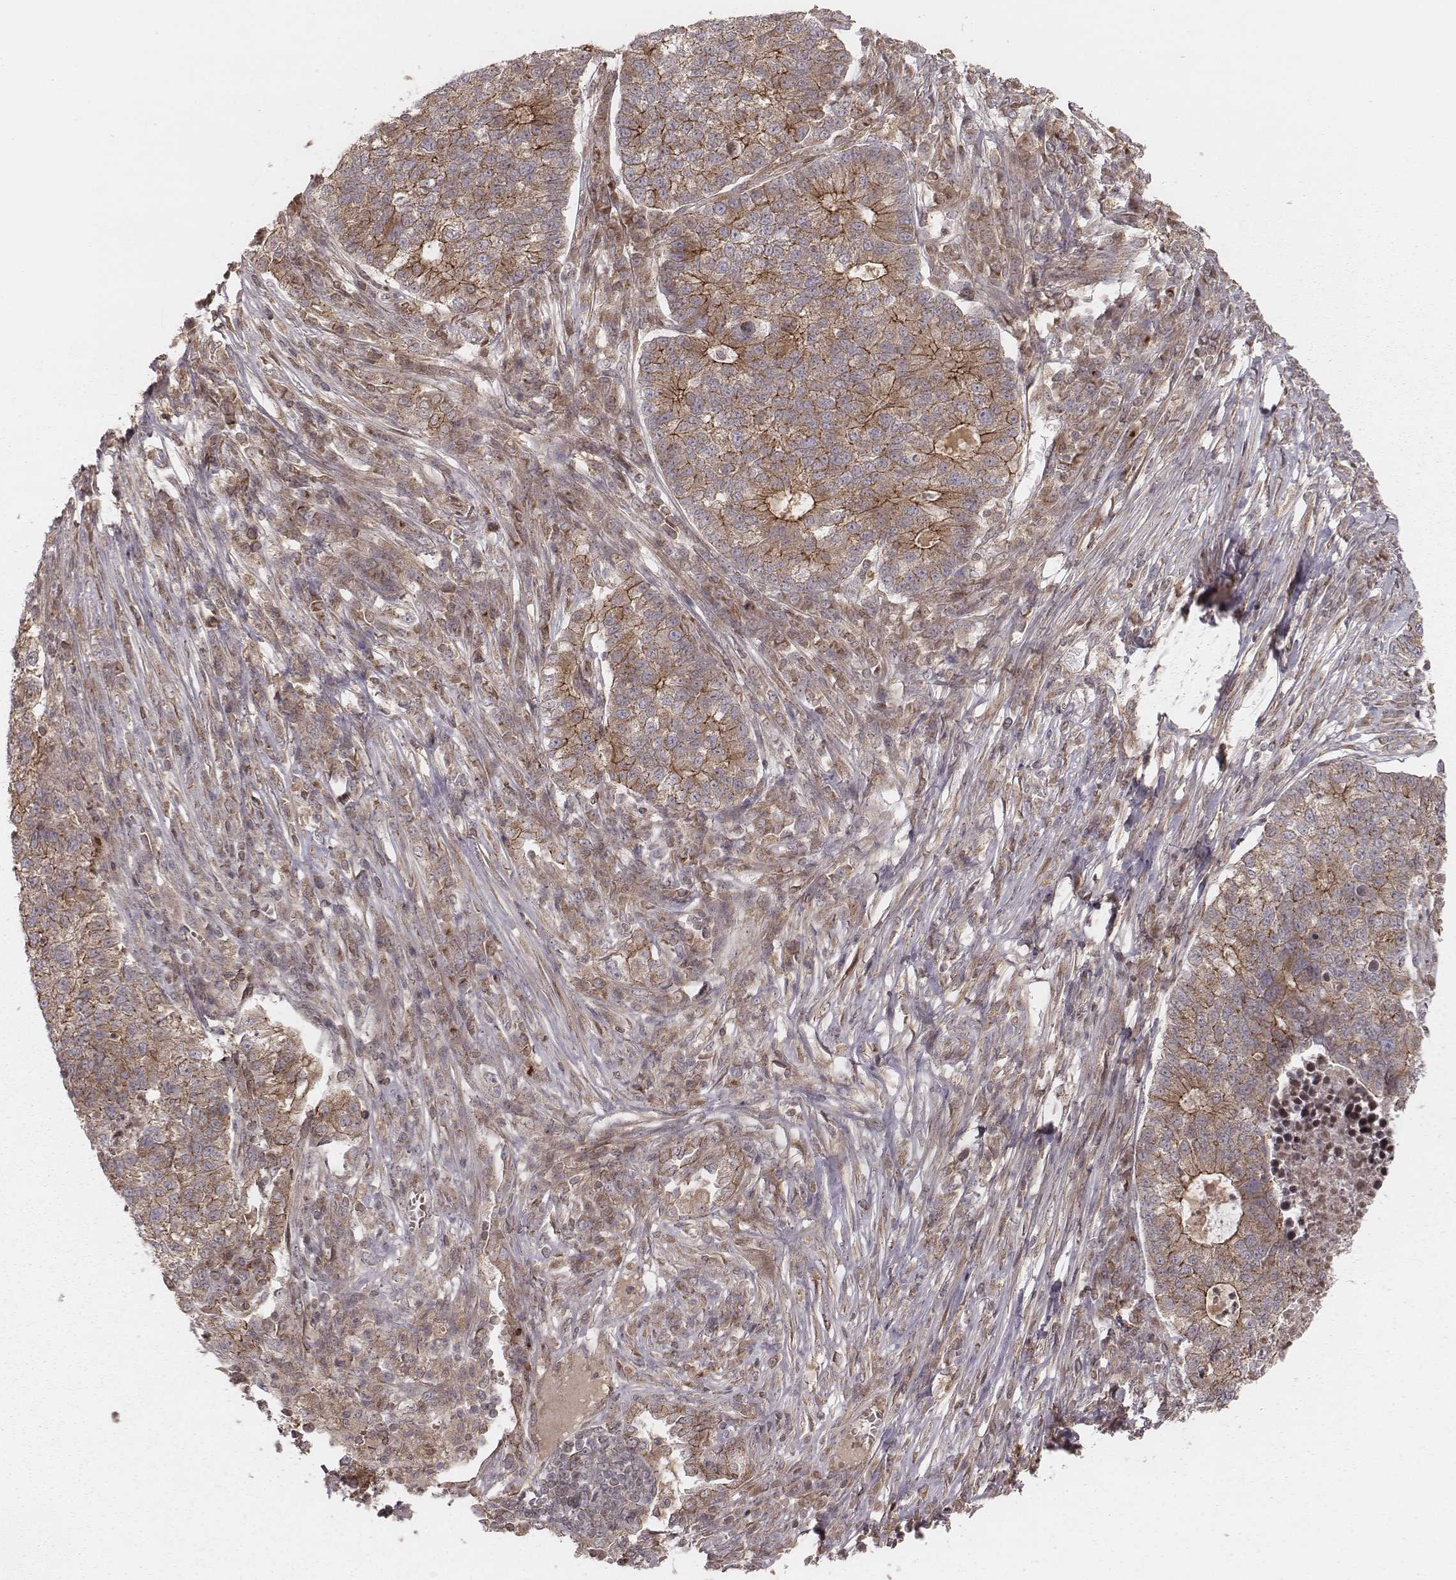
{"staining": {"intensity": "moderate", "quantity": ">75%", "location": "cytoplasmic/membranous"}, "tissue": "lung cancer", "cell_type": "Tumor cells", "image_type": "cancer", "snomed": [{"axis": "morphology", "description": "Adenocarcinoma, NOS"}, {"axis": "topography", "description": "Lung"}], "caption": "The image shows staining of adenocarcinoma (lung), revealing moderate cytoplasmic/membranous protein expression (brown color) within tumor cells.", "gene": "MYO19", "patient": {"sex": "male", "age": 57}}